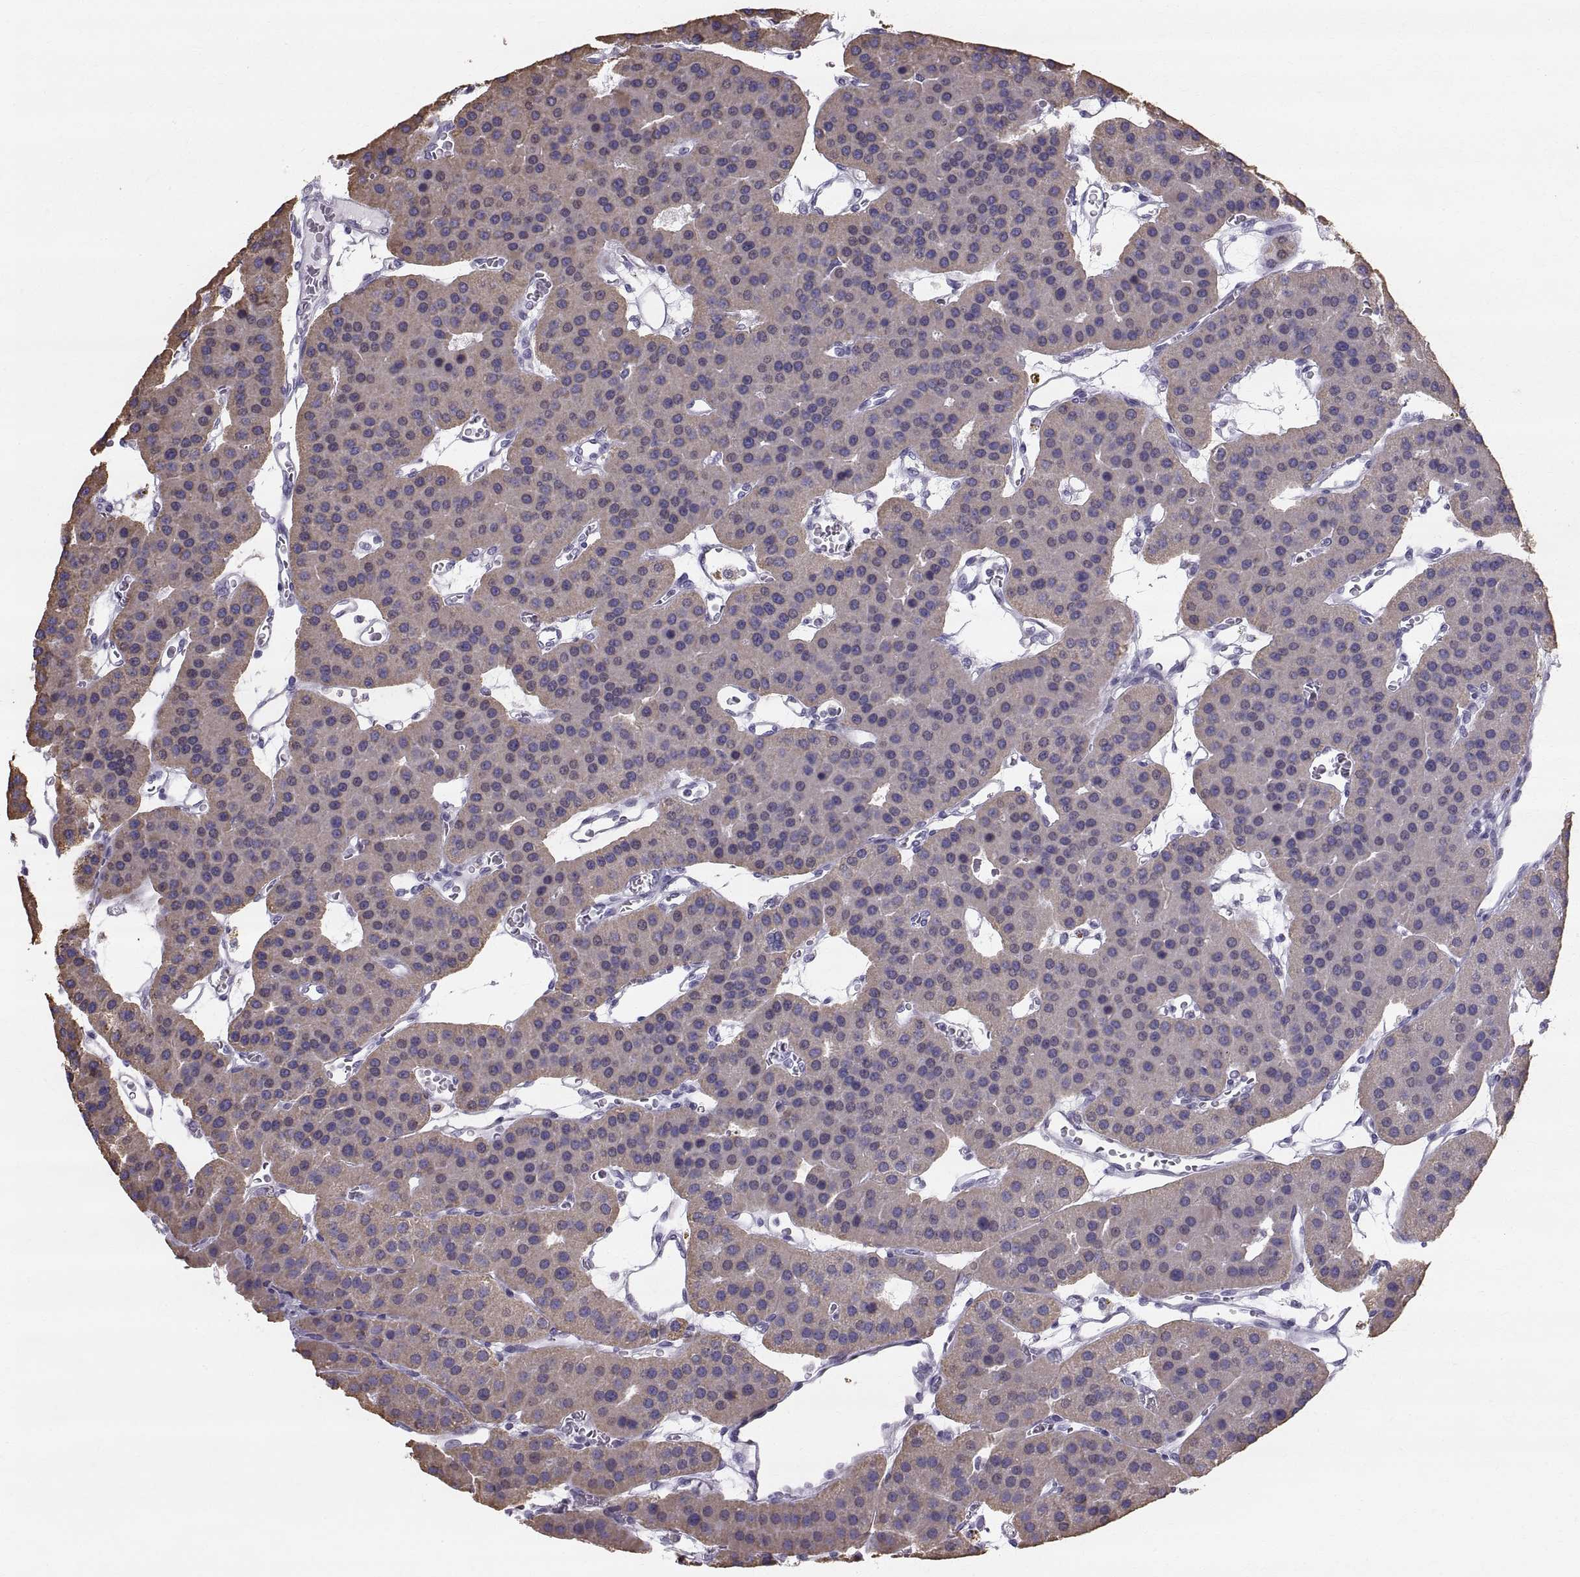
{"staining": {"intensity": "weak", "quantity": "25%-75%", "location": "cytoplasmic/membranous"}, "tissue": "parathyroid gland", "cell_type": "Glandular cells", "image_type": "normal", "snomed": [{"axis": "morphology", "description": "Normal tissue, NOS"}, {"axis": "morphology", "description": "Adenoma, NOS"}, {"axis": "topography", "description": "Parathyroid gland"}], "caption": "IHC staining of unremarkable parathyroid gland, which shows low levels of weak cytoplasmic/membranous expression in about 25%-75% of glandular cells indicating weak cytoplasmic/membranous protein staining. The staining was performed using DAB (3,3'-diaminobenzidine) (brown) for protein detection and nuclei were counterstained in hematoxylin (blue).", "gene": "STMND1", "patient": {"sex": "female", "age": 86}}